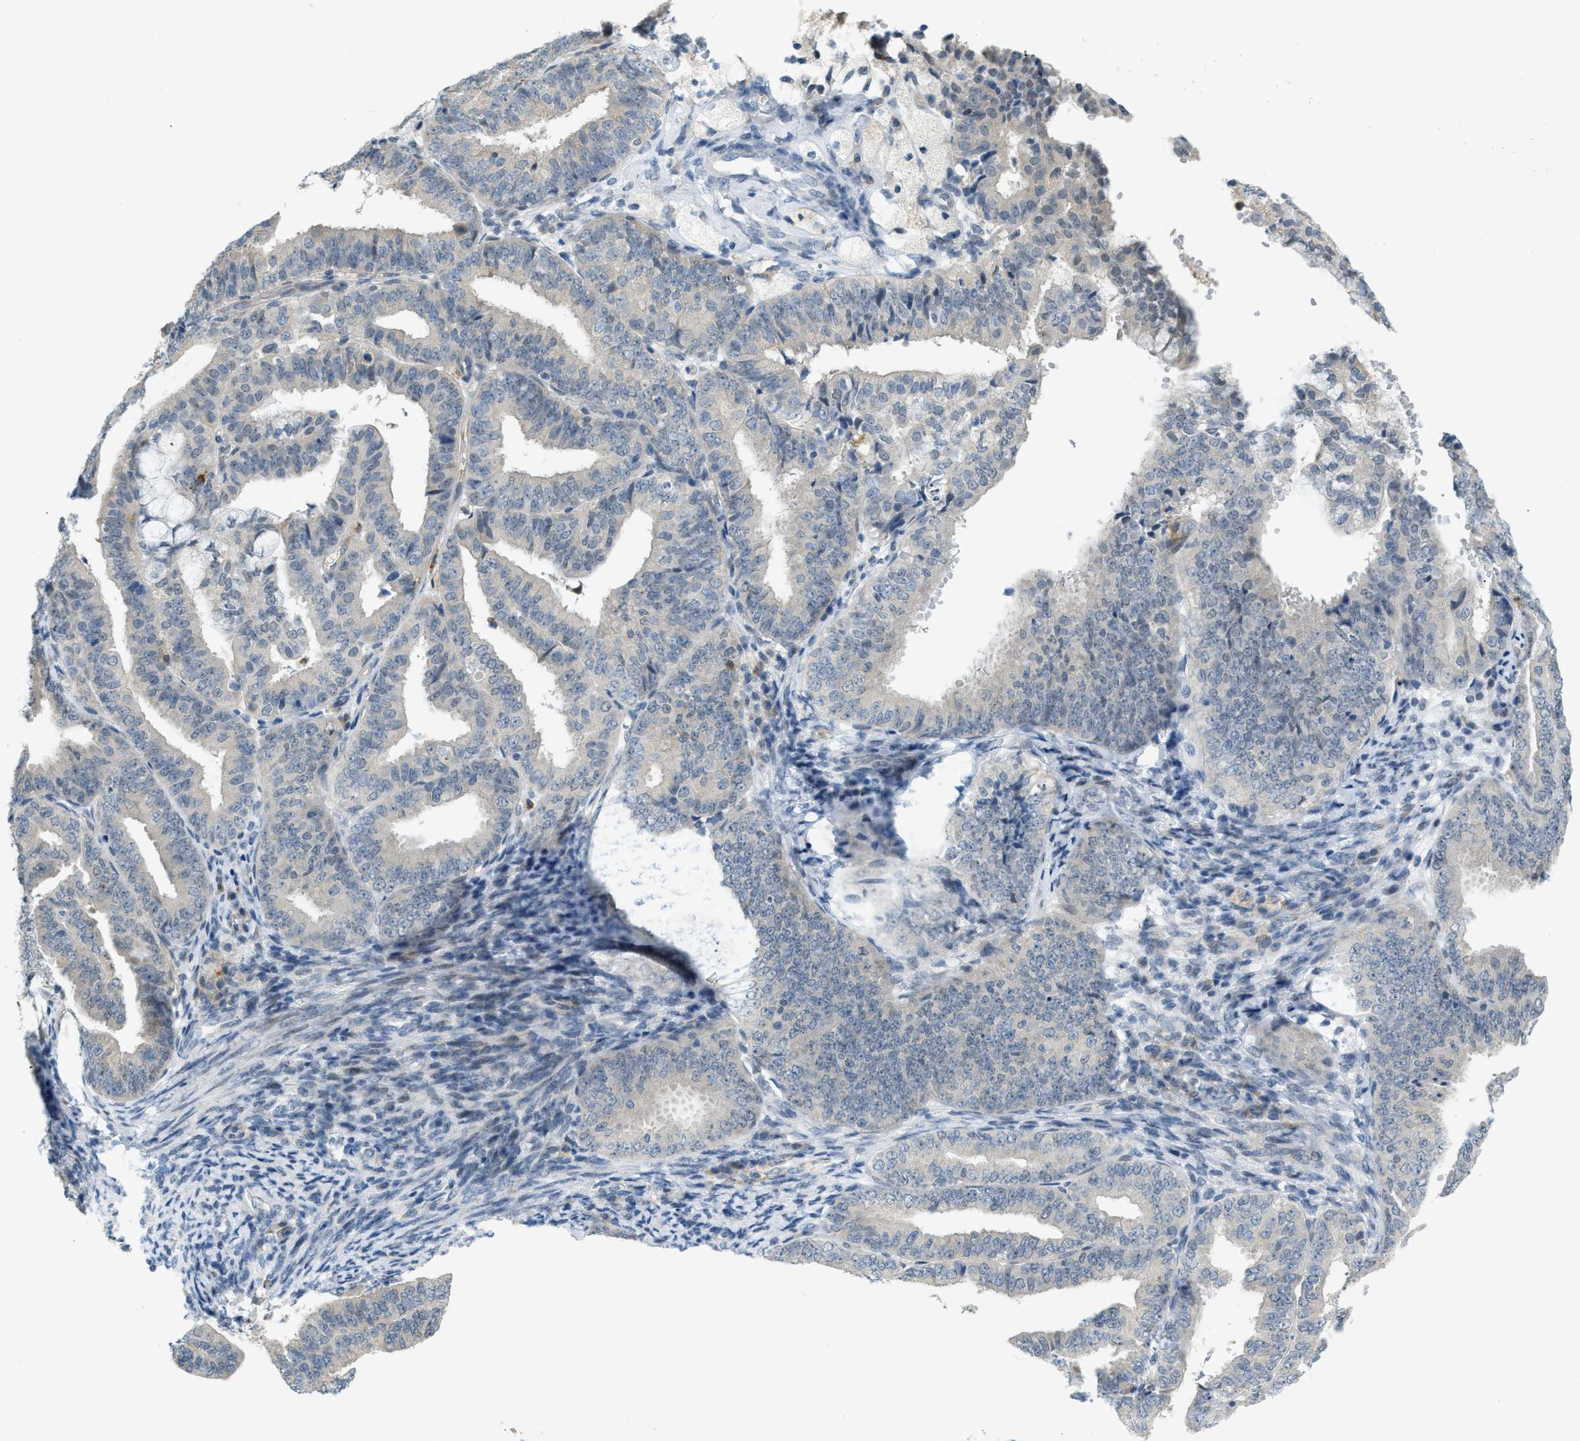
{"staining": {"intensity": "negative", "quantity": "none", "location": "none"}, "tissue": "endometrial cancer", "cell_type": "Tumor cells", "image_type": "cancer", "snomed": [{"axis": "morphology", "description": "Adenocarcinoma, NOS"}, {"axis": "topography", "description": "Endometrium"}], "caption": "Tumor cells are negative for brown protein staining in endometrial cancer.", "gene": "ZNF408", "patient": {"sex": "female", "age": 63}}